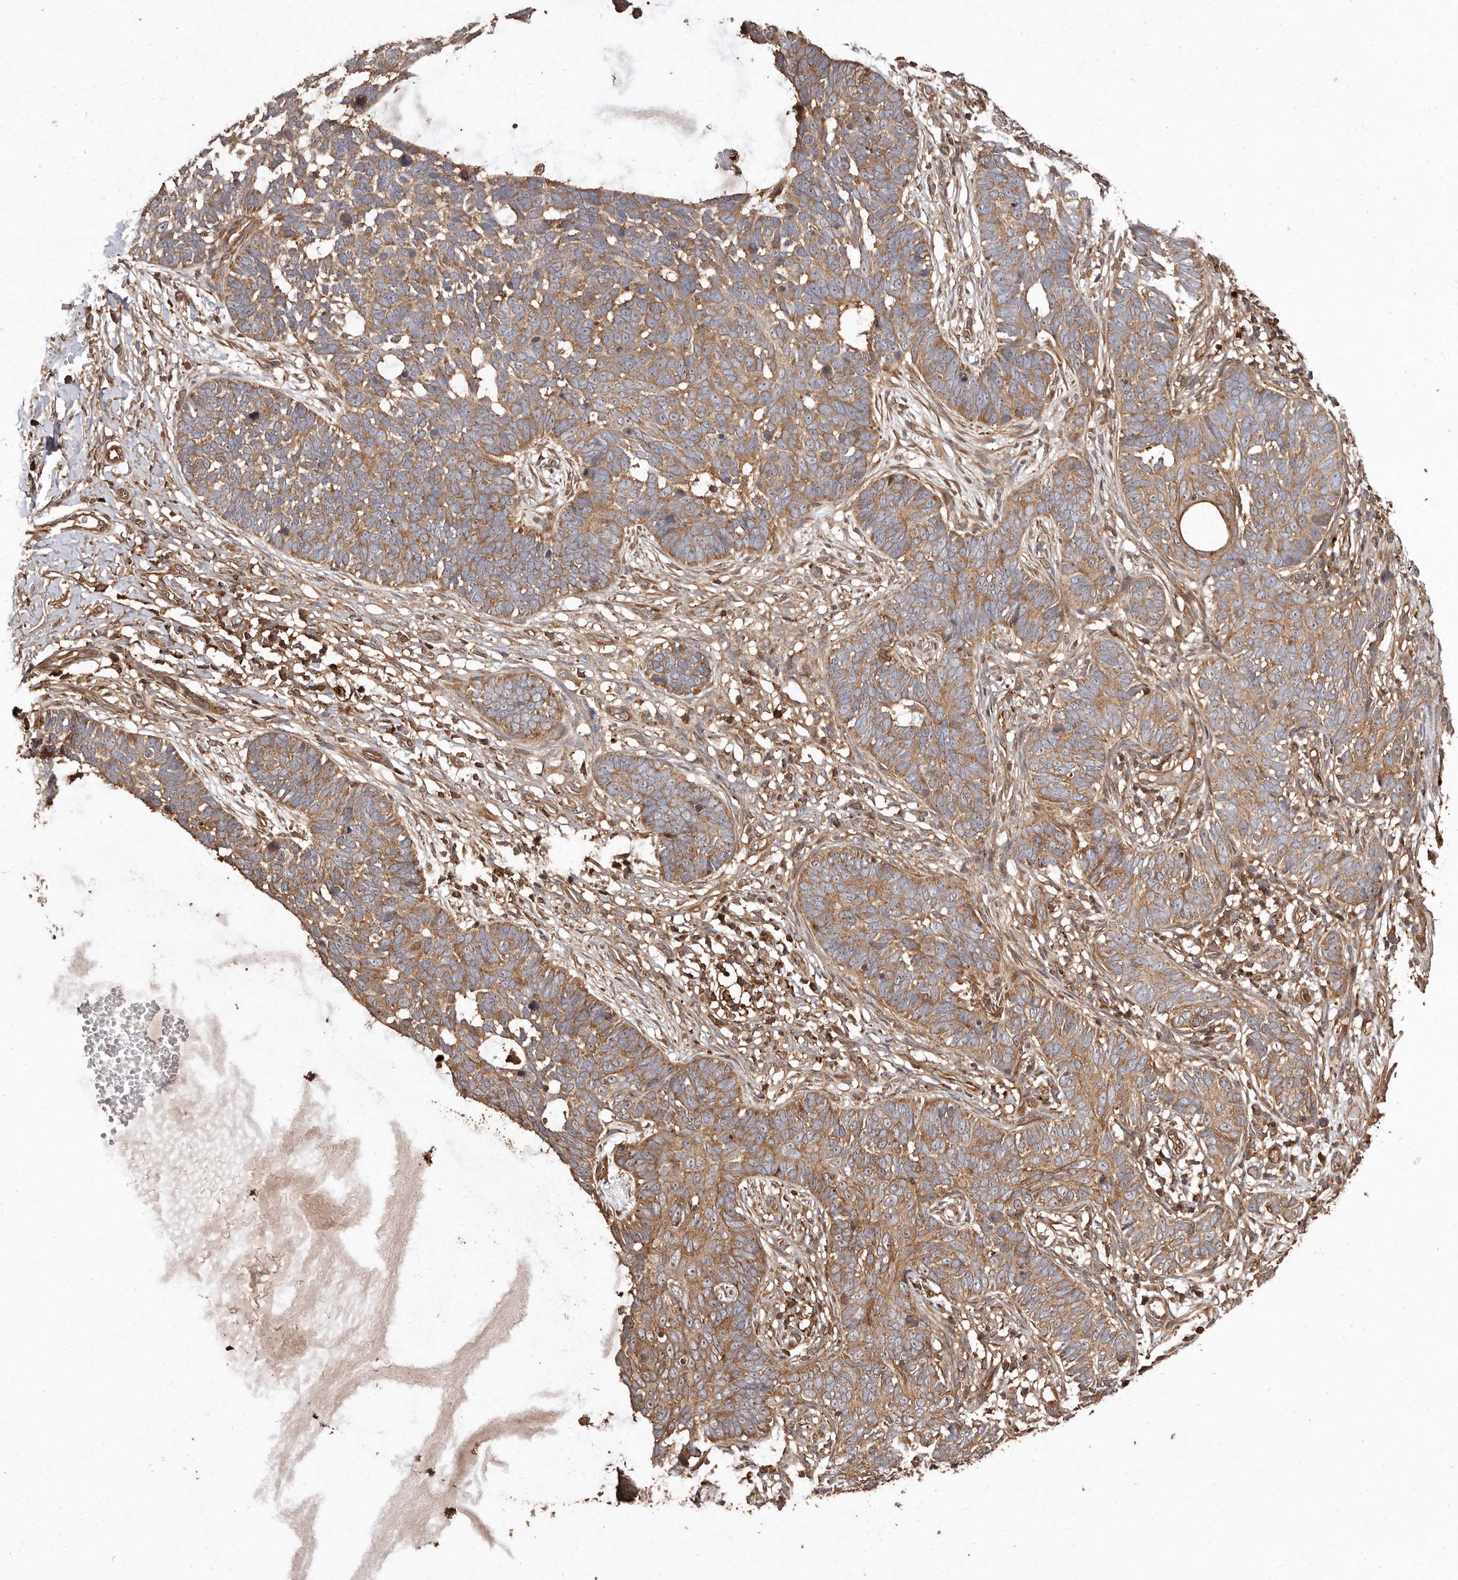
{"staining": {"intensity": "moderate", "quantity": ">75%", "location": "cytoplasmic/membranous"}, "tissue": "skin cancer", "cell_type": "Tumor cells", "image_type": "cancer", "snomed": [{"axis": "morphology", "description": "Normal tissue, NOS"}, {"axis": "morphology", "description": "Basal cell carcinoma"}, {"axis": "topography", "description": "Skin"}], "caption": "This photomicrograph reveals skin basal cell carcinoma stained with immunohistochemistry (IHC) to label a protein in brown. The cytoplasmic/membranous of tumor cells show moderate positivity for the protein. Nuclei are counter-stained blue.", "gene": "RWDD1", "patient": {"sex": "male", "age": 77}}